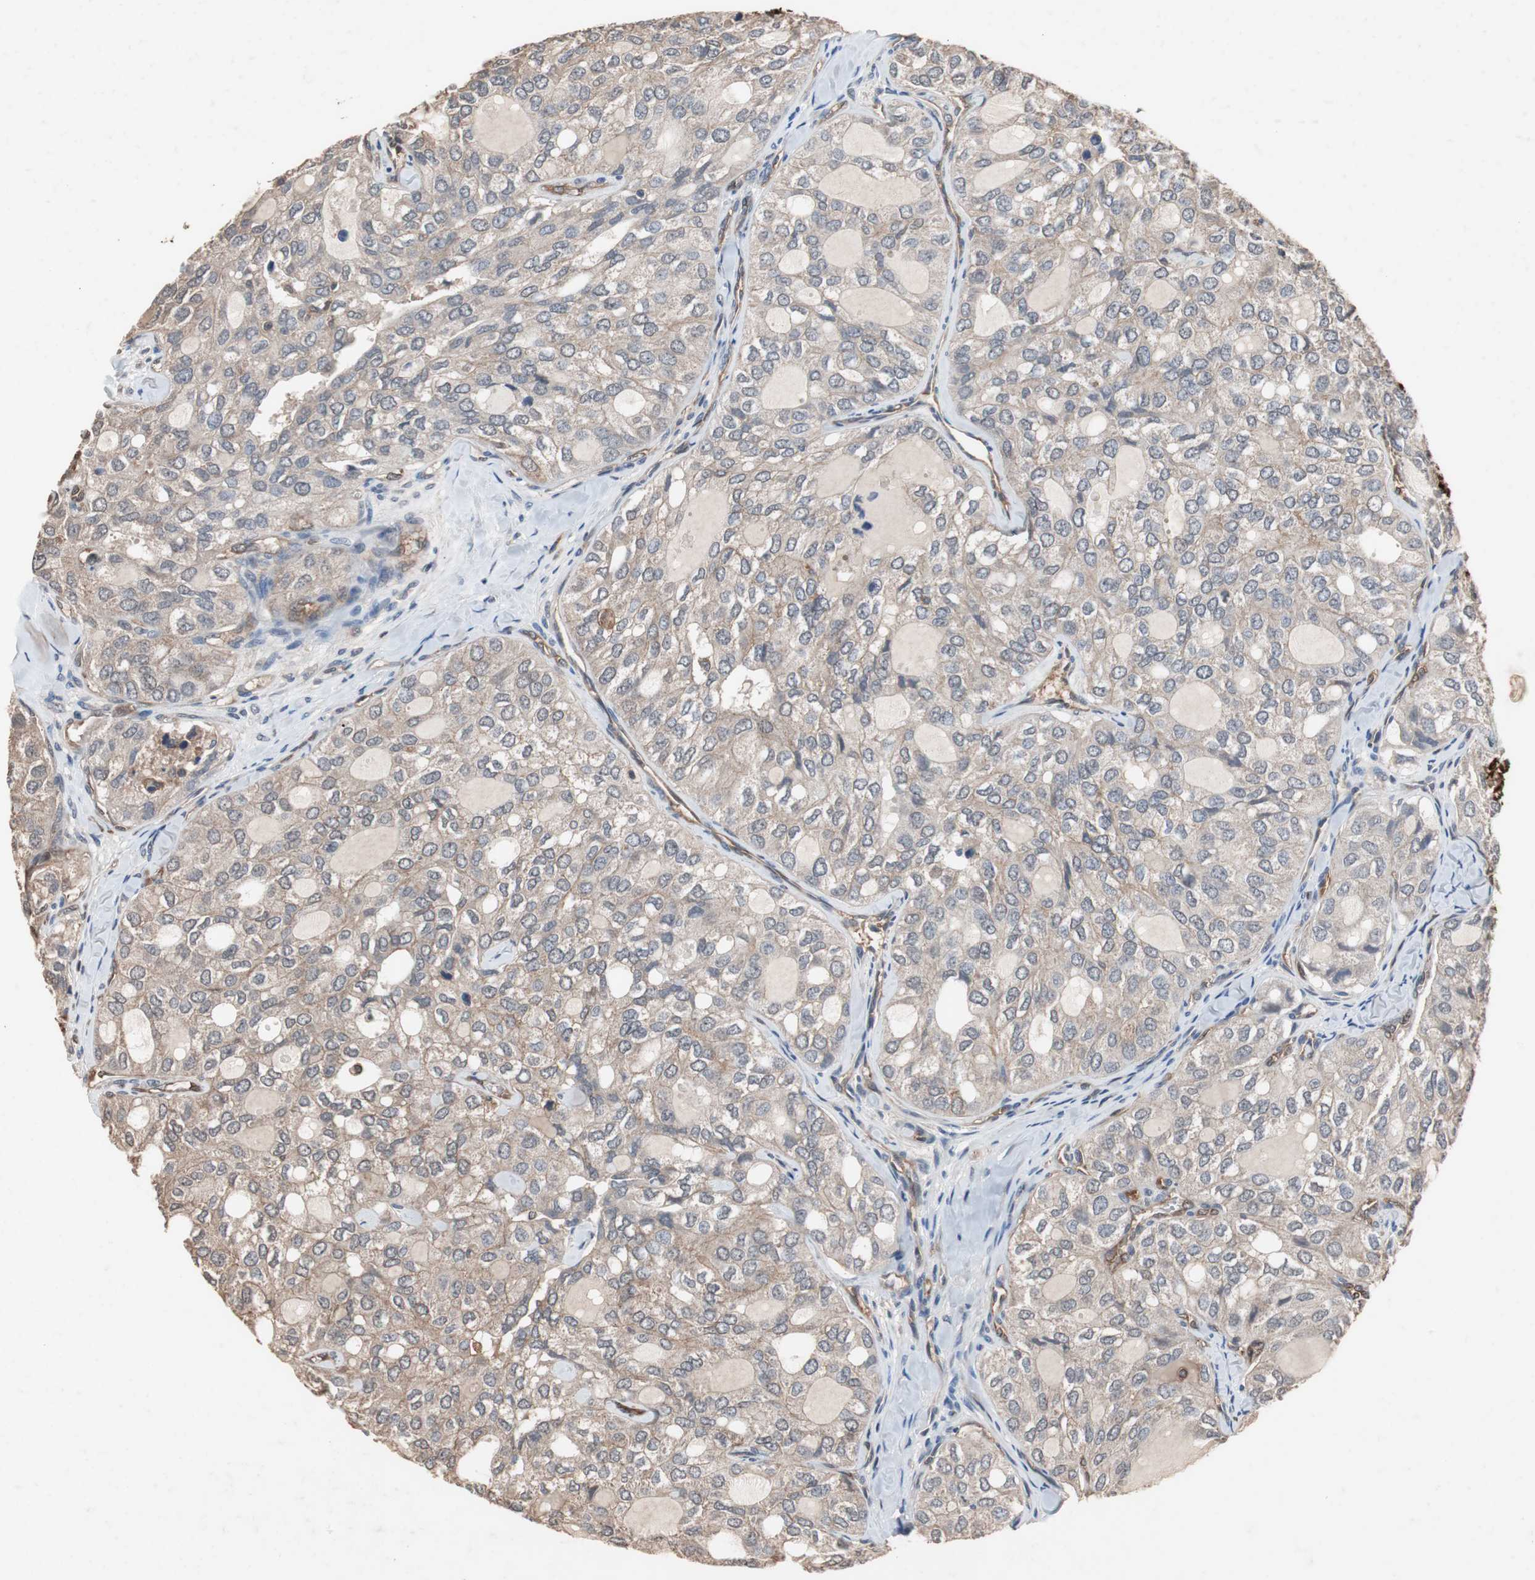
{"staining": {"intensity": "weak", "quantity": "25%-75%", "location": "cytoplasmic/membranous"}, "tissue": "thyroid cancer", "cell_type": "Tumor cells", "image_type": "cancer", "snomed": [{"axis": "morphology", "description": "Follicular adenoma carcinoma, NOS"}, {"axis": "topography", "description": "Thyroid gland"}], "caption": "Protein expression analysis of human thyroid cancer reveals weak cytoplasmic/membranous positivity in about 25%-75% of tumor cells.", "gene": "NDRG1", "patient": {"sex": "male", "age": 75}}